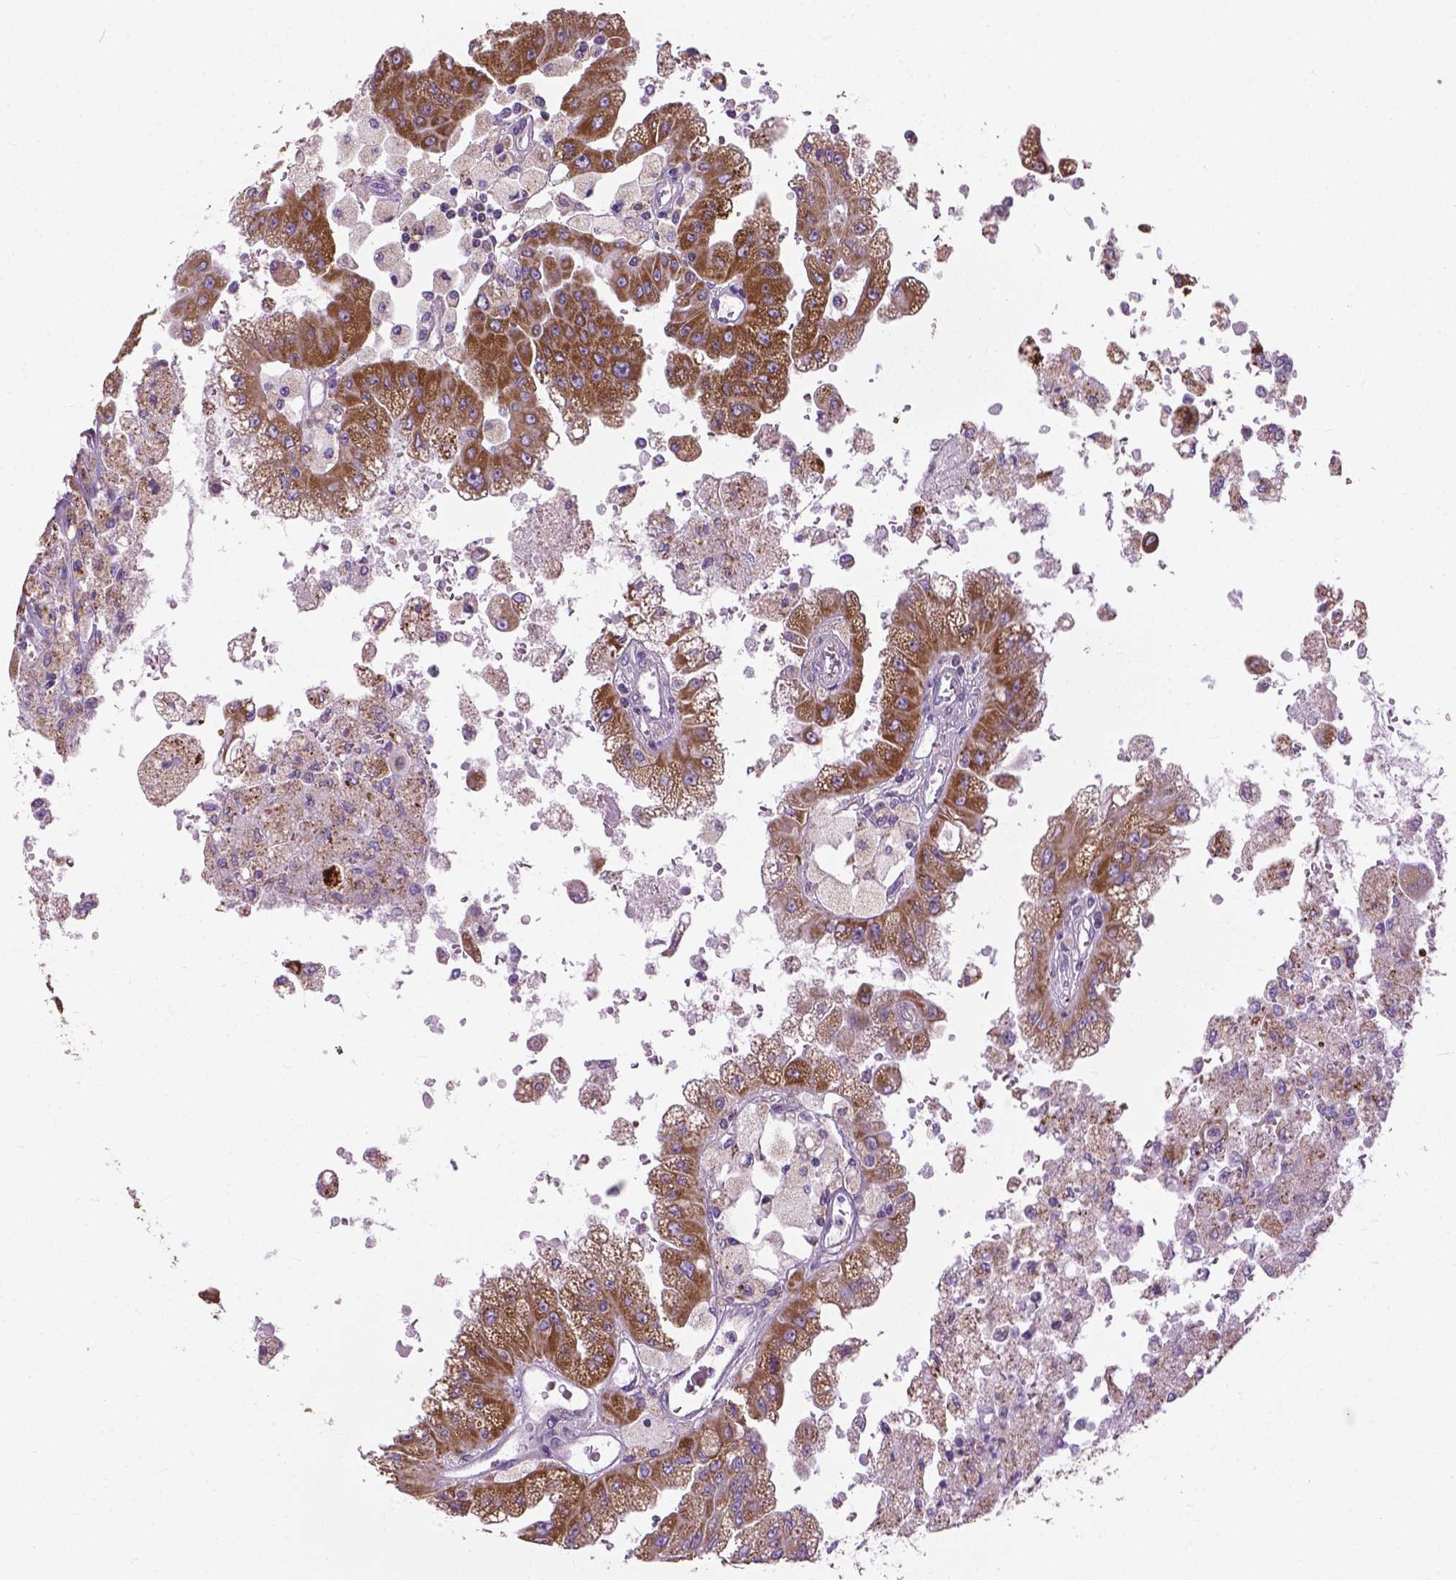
{"staining": {"intensity": "moderate", "quantity": ">75%", "location": "cytoplasmic/membranous"}, "tissue": "renal cancer", "cell_type": "Tumor cells", "image_type": "cancer", "snomed": [{"axis": "morphology", "description": "Adenocarcinoma, NOS"}, {"axis": "topography", "description": "Kidney"}], "caption": "Brown immunohistochemical staining in renal adenocarcinoma exhibits moderate cytoplasmic/membranous expression in about >75% of tumor cells.", "gene": "VDAC1", "patient": {"sex": "male", "age": 58}}